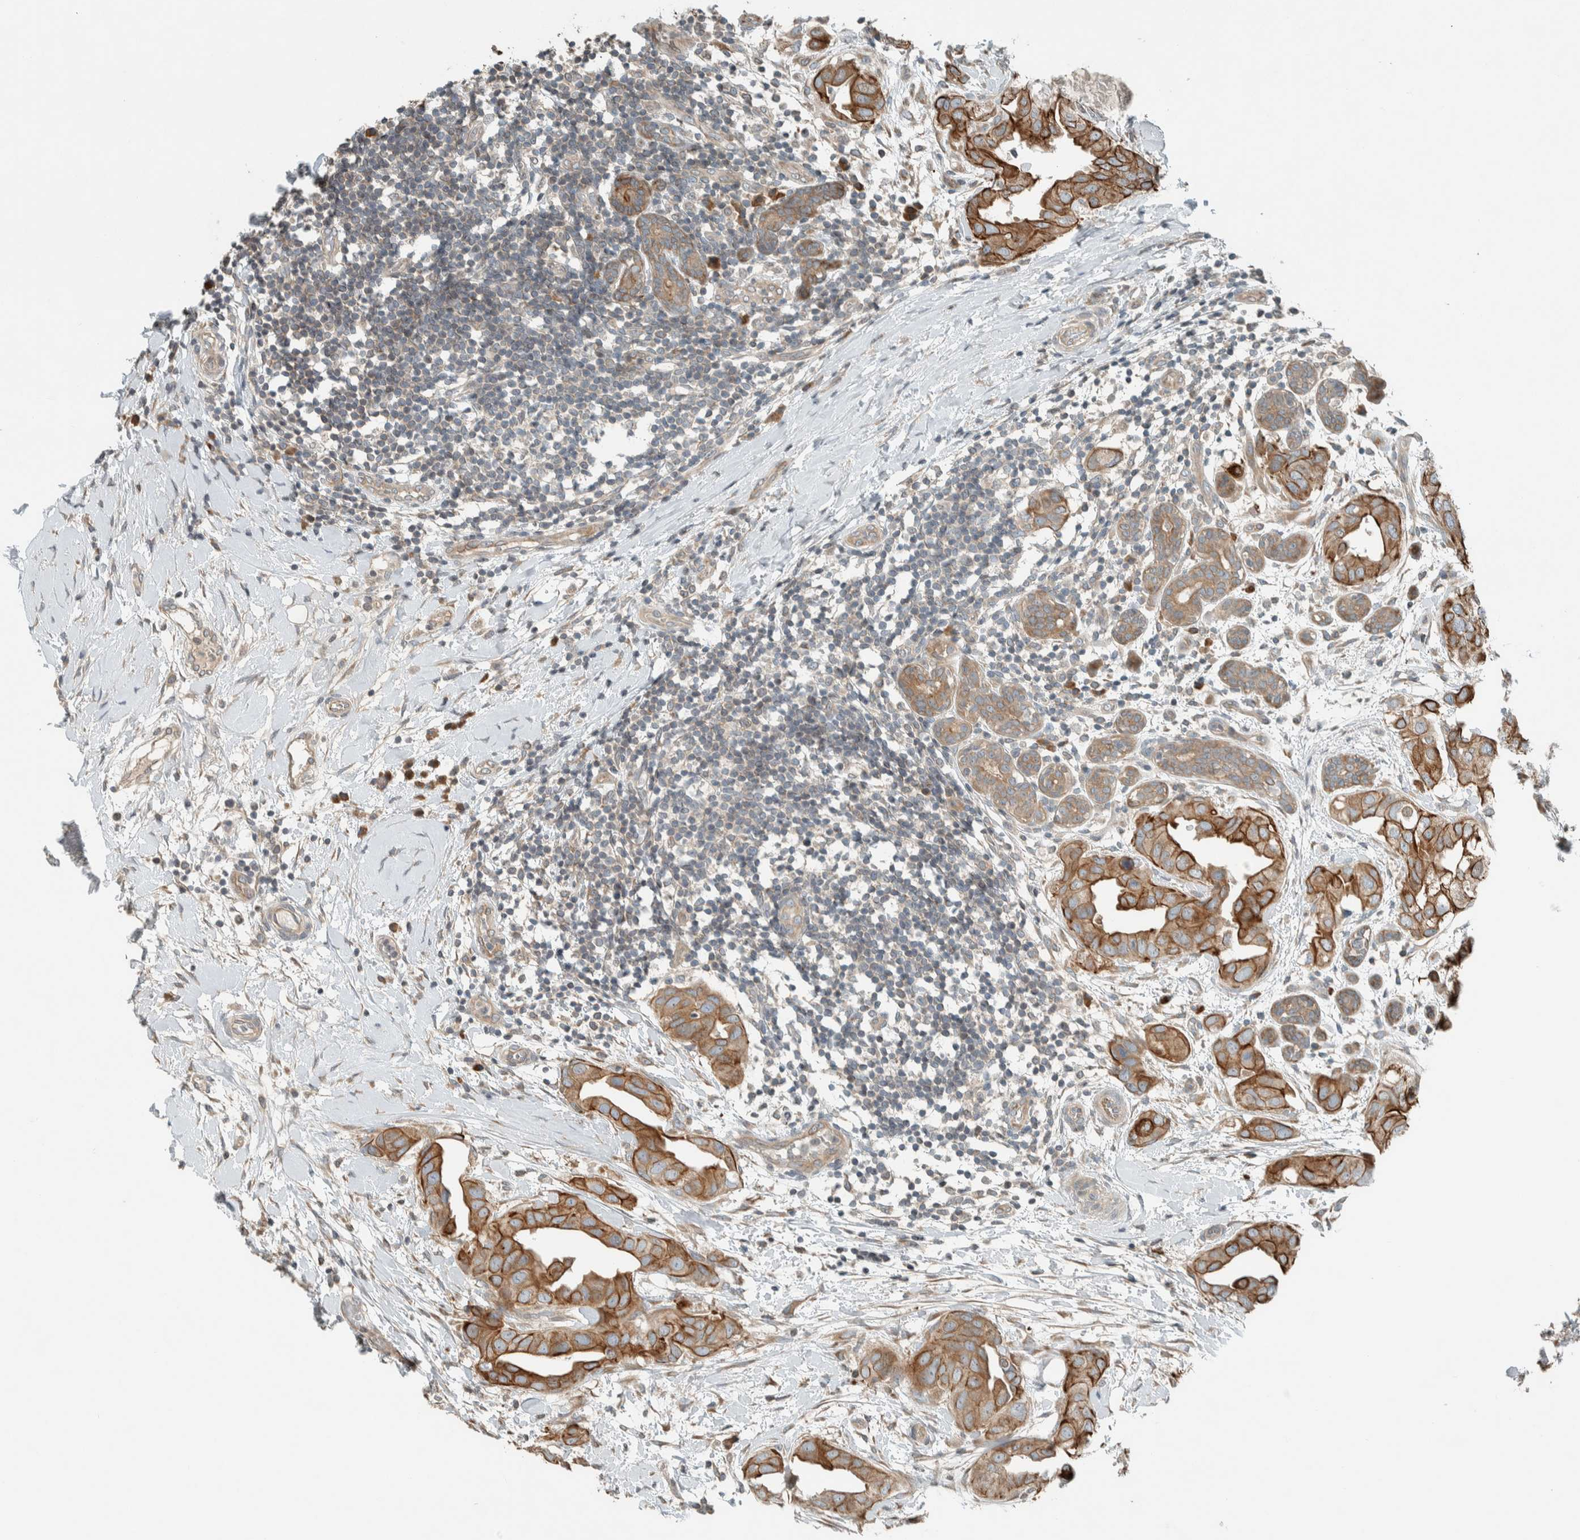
{"staining": {"intensity": "strong", "quantity": ">75%", "location": "cytoplasmic/membranous"}, "tissue": "breast cancer", "cell_type": "Tumor cells", "image_type": "cancer", "snomed": [{"axis": "morphology", "description": "Duct carcinoma"}, {"axis": "topography", "description": "Breast"}], "caption": "Breast cancer (infiltrating ductal carcinoma) stained with immunohistochemistry (IHC) demonstrates strong cytoplasmic/membranous staining in about >75% of tumor cells.", "gene": "SEL1L", "patient": {"sex": "female", "age": 40}}